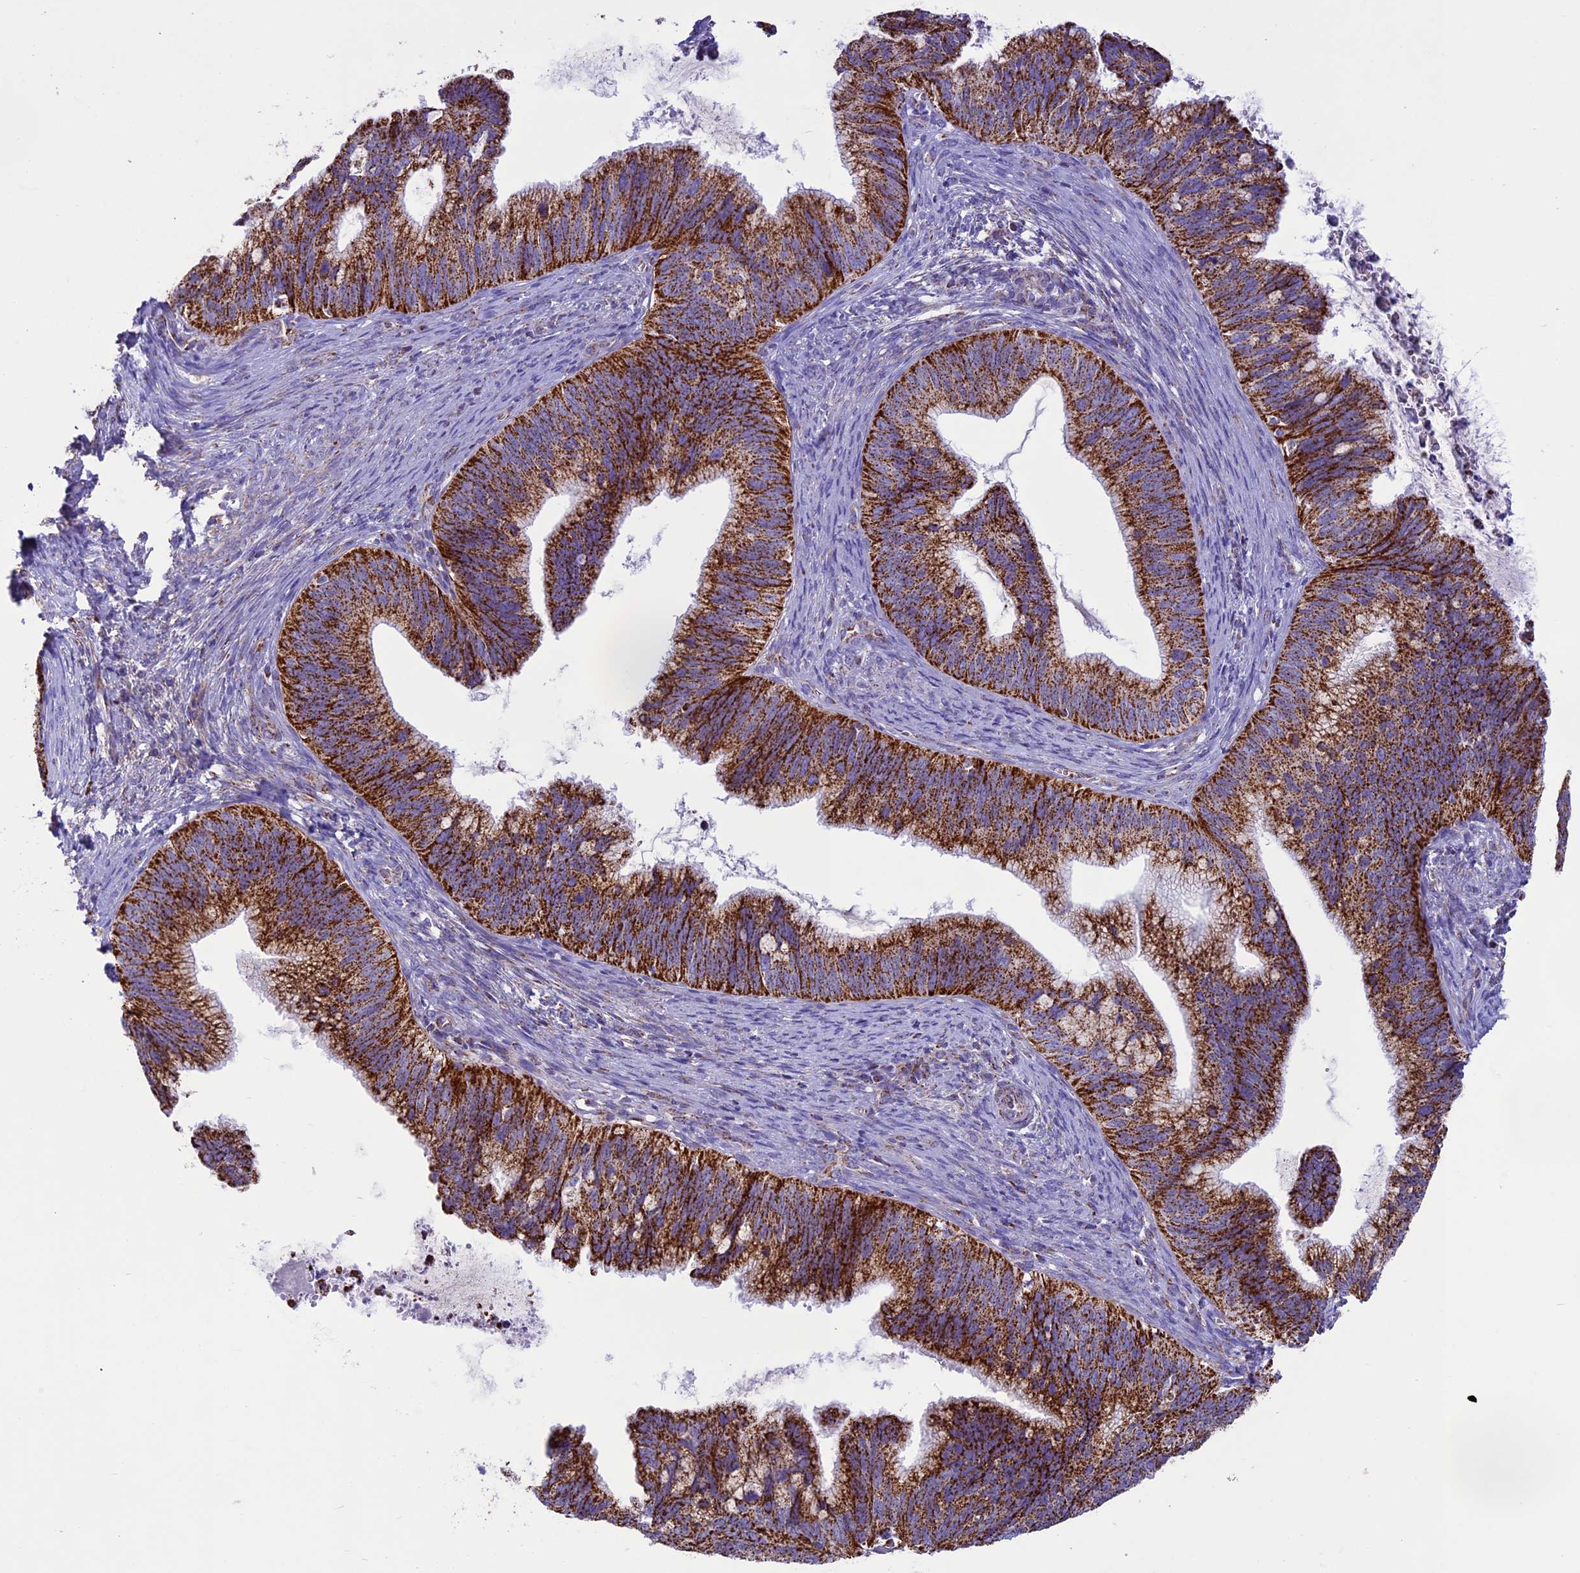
{"staining": {"intensity": "strong", "quantity": ">75%", "location": "cytoplasmic/membranous"}, "tissue": "cervical cancer", "cell_type": "Tumor cells", "image_type": "cancer", "snomed": [{"axis": "morphology", "description": "Adenocarcinoma, NOS"}, {"axis": "topography", "description": "Cervix"}], "caption": "This image demonstrates immunohistochemistry staining of cervical cancer, with high strong cytoplasmic/membranous positivity in about >75% of tumor cells.", "gene": "ICA1L", "patient": {"sex": "female", "age": 42}}